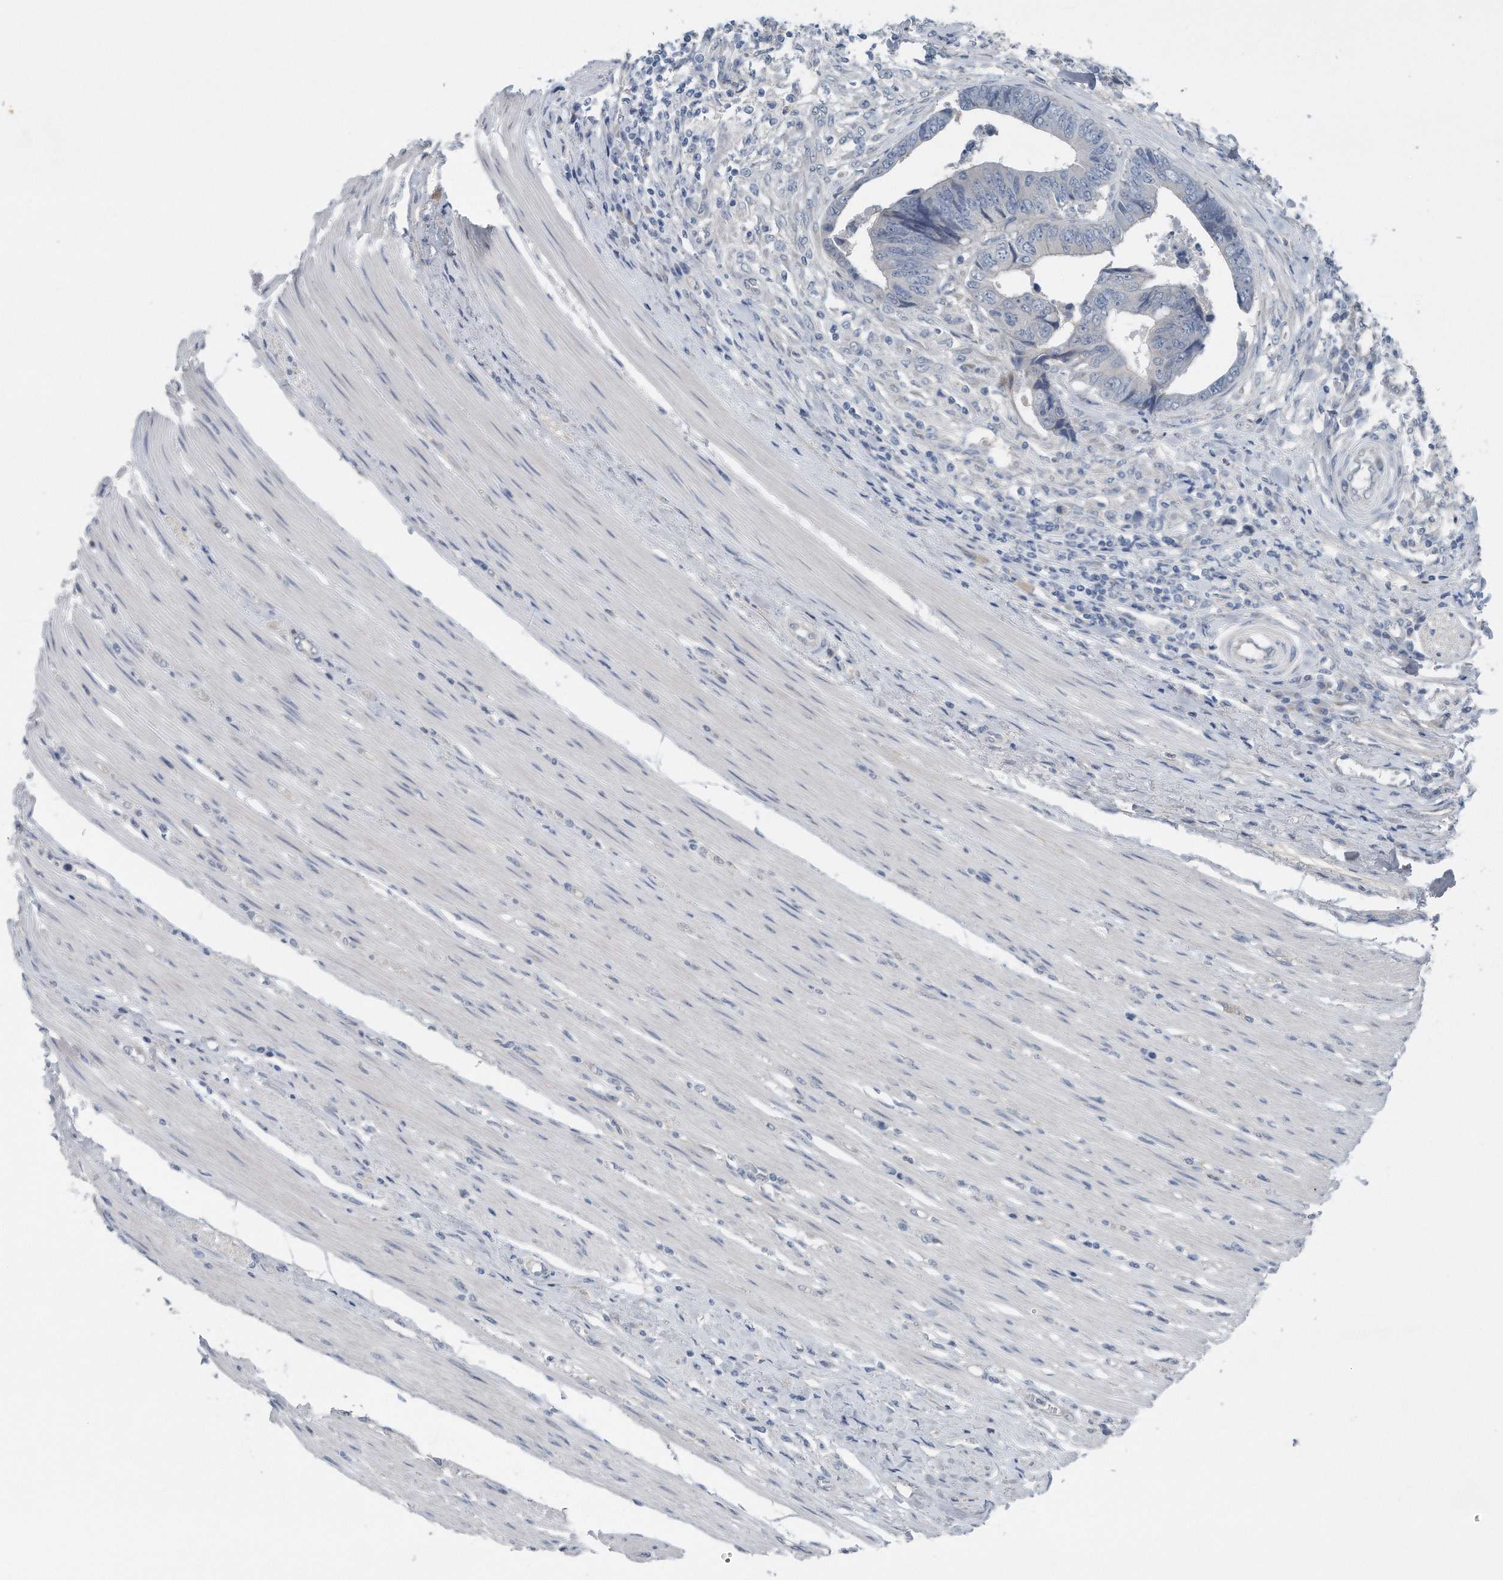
{"staining": {"intensity": "negative", "quantity": "none", "location": "none"}, "tissue": "colorectal cancer", "cell_type": "Tumor cells", "image_type": "cancer", "snomed": [{"axis": "morphology", "description": "Adenocarcinoma, NOS"}, {"axis": "topography", "description": "Rectum"}], "caption": "Colorectal adenocarcinoma was stained to show a protein in brown. There is no significant positivity in tumor cells.", "gene": "YRDC", "patient": {"sex": "male", "age": 84}}